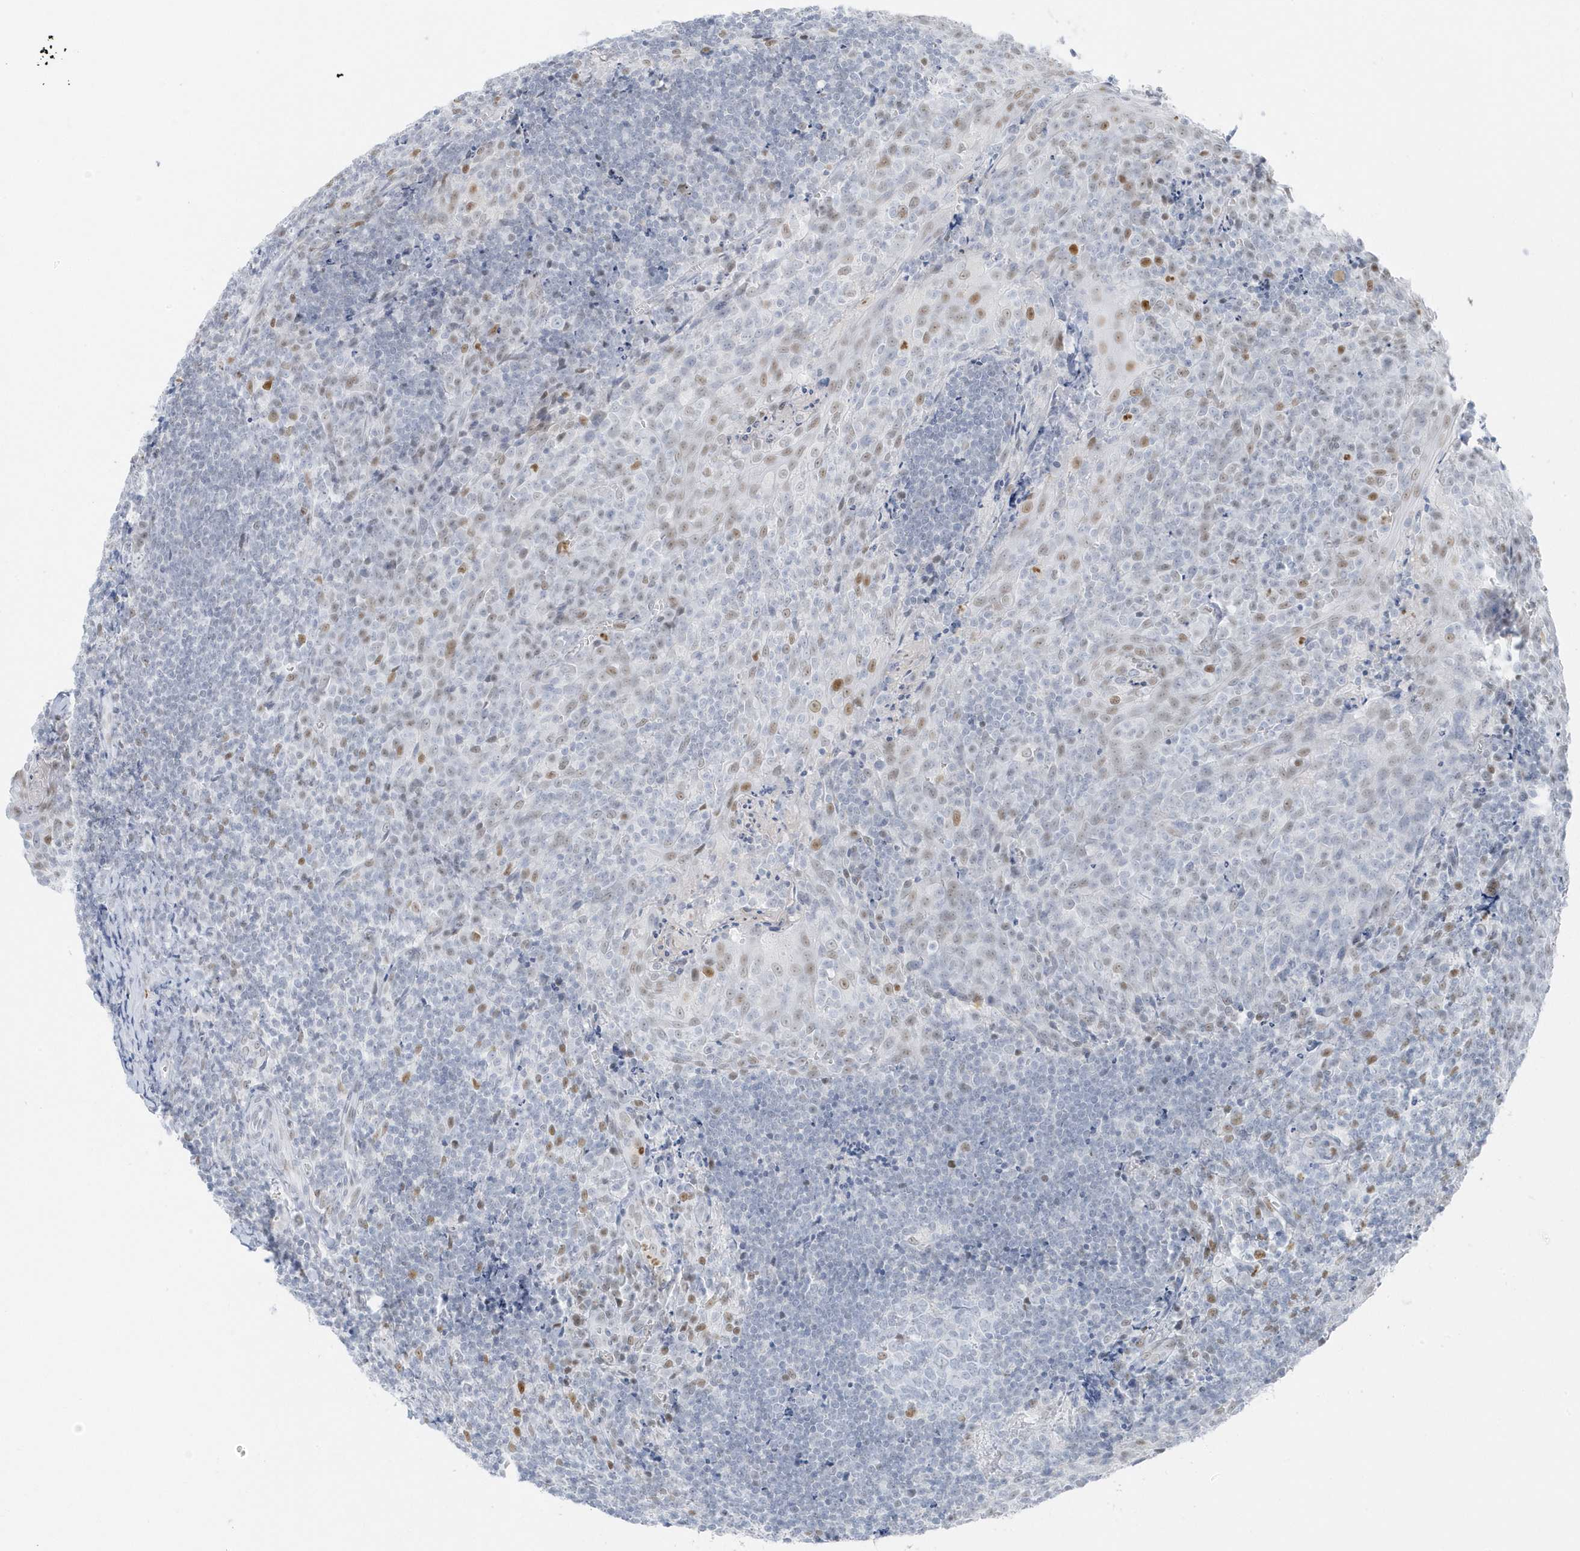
{"staining": {"intensity": "negative", "quantity": "none", "location": "none"}, "tissue": "tonsil", "cell_type": "Germinal center cells", "image_type": "normal", "snomed": [{"axis": "morphology", "description": "Normal tissue, NOS"}, {"axis": "topography", "description": "Tonsil"}], "caption": "Photomicrograph shows no significant protein expression in germinal center cells of benign tonsil.", "gene": "SMIM34", "patient": {"sex": "male", "age": 27}}